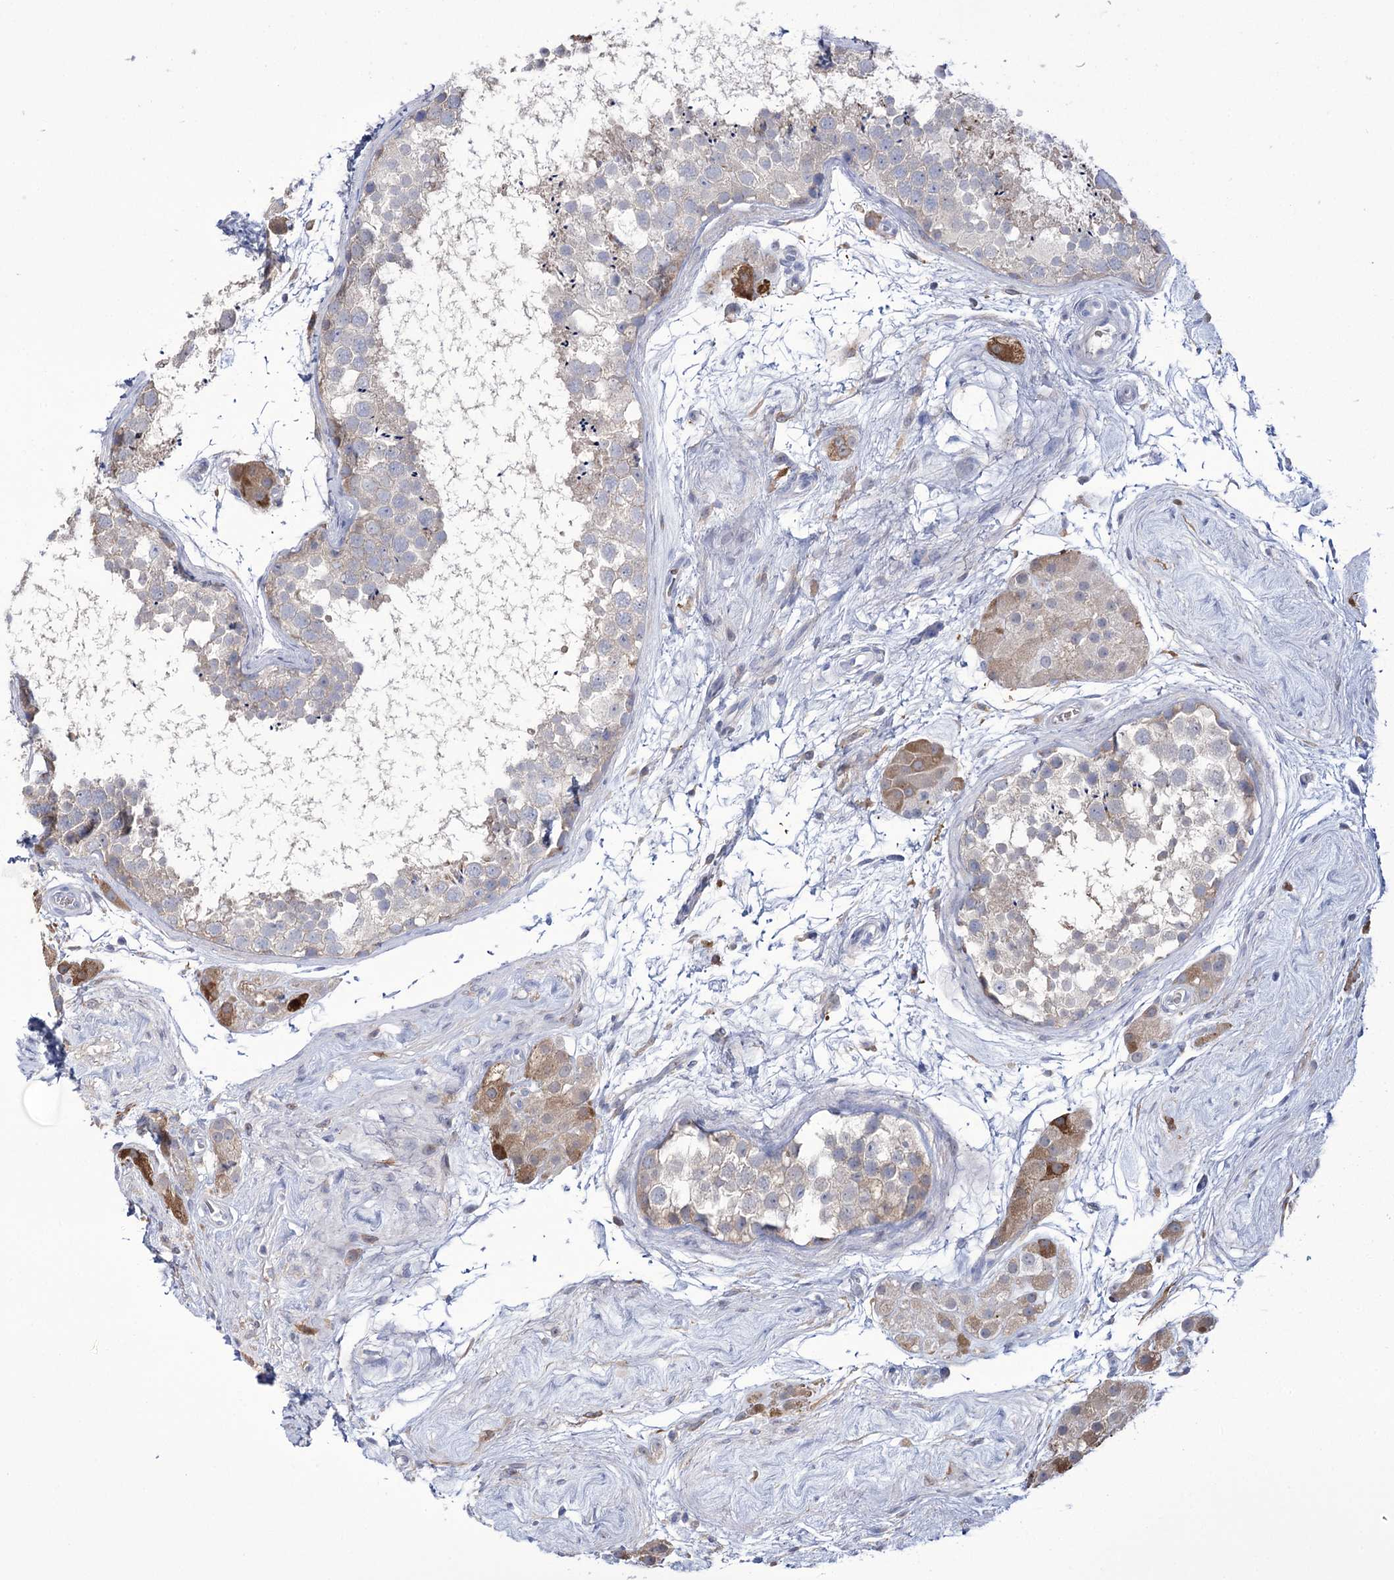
{"staining": {"intensity": "negative", "quantity": "none", "location": "none"}, "tissue": "testis", "cell_type": "Cells in seminiferous ducts", "image_type": "normal", "snomed": [{"axis": "morphology", "description": "Normal tissue, NOS"}, {"axis": "topography", "description": "Testis"}], "caption": "Immunohistochemical staining of unremarkable human testis reveals no significant expression in cells in seminiferous ducts. Nuclei are stained in blue.", "gene": "ZNF622", "patient": {"sex": "male", "age": 56}}